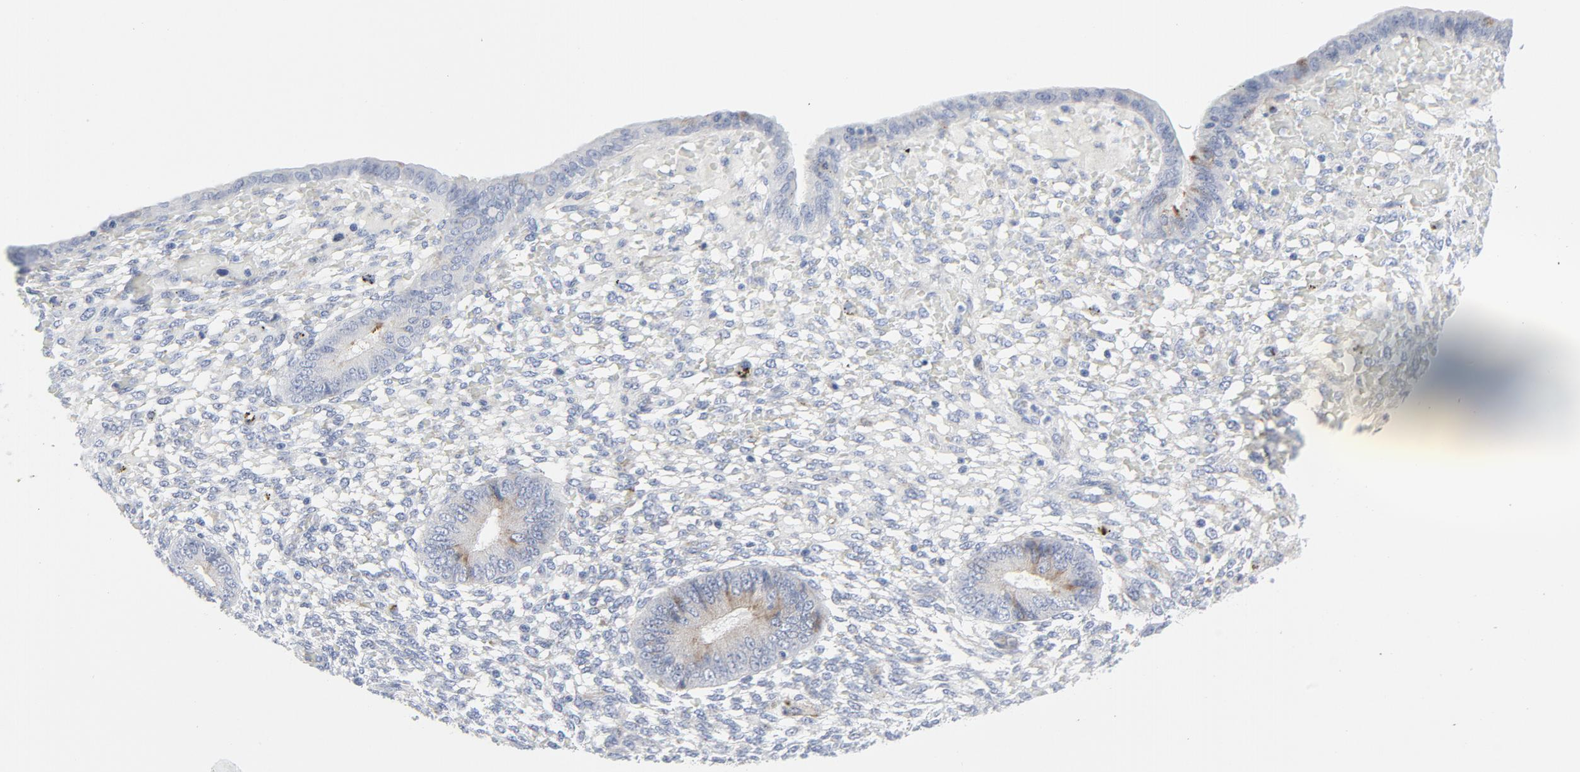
{"staining": {"intensity": "negative", "quantity": "none", "location": "none"}, "tissue": "endometrium", "cell_type": "Cells in endometrial stroma", "image_type": "normal", "snomed": [{"axis": "morphology", "description": "Normal tissue, NOS"}, {"axis": "topography", "description": "Endometrium"}], "caption": "Protein analysis of unremarkable endometrium demonstrates no significant staining in cells in endometrial stroma.", "gene": "TUBB1", "patient": {"sex": "female", "age": 42}}